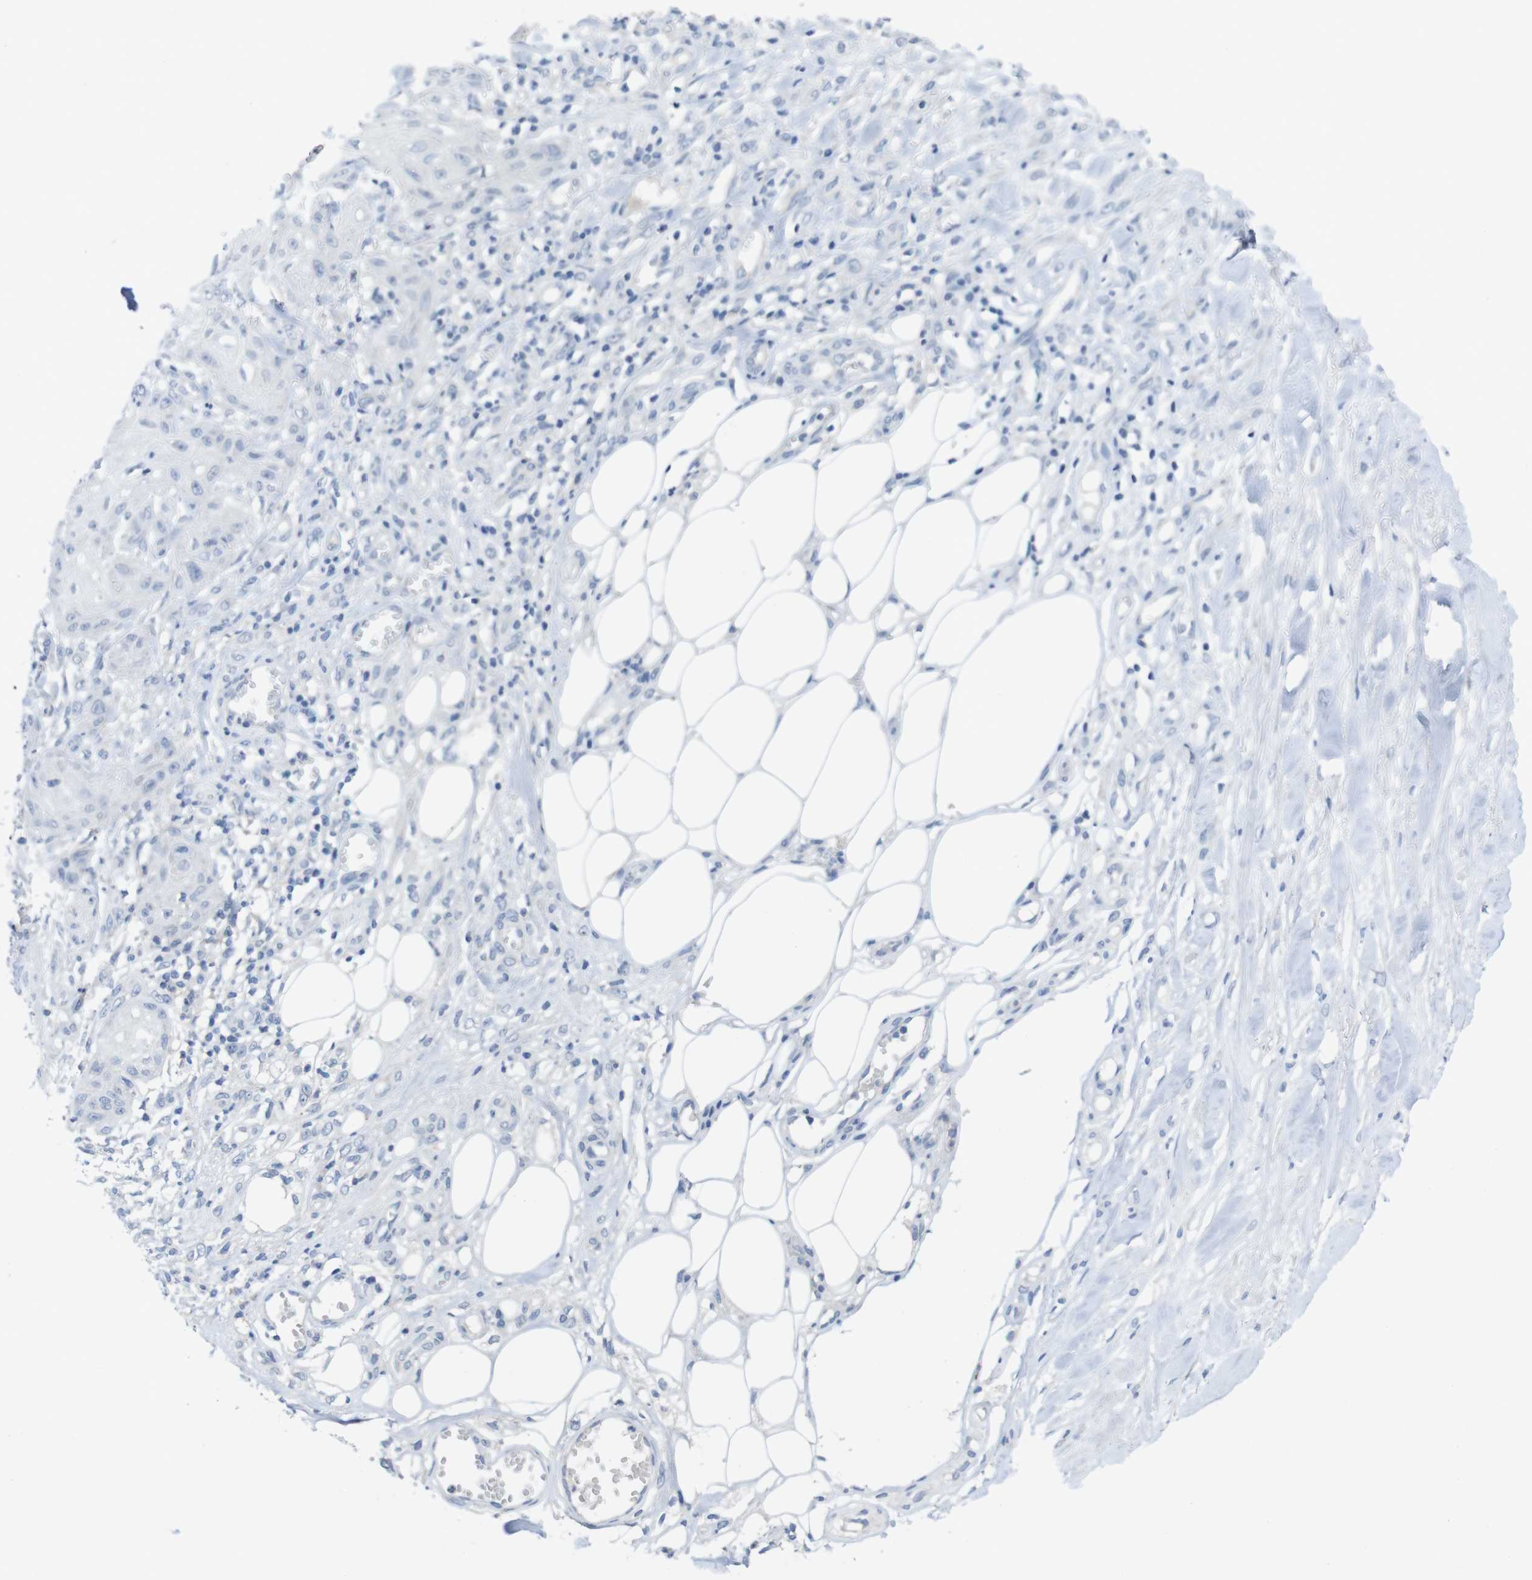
{"staining": {"intensity": "negative", "quantity": "none", "location": "none"}, "tissue": "skin cancer", "cell_type": "Tumor cells", "image_type": "cancer", "snomed": [{"axis": "morphology", "description": "Squamous cell carcinoma, NOS"}, {"axis": "topography", "description": "Skin"}], "caption": "Skin cancer (squamous cell carcinoma) stained for a protein using IHC shows no staining tumor cells.", "gene": "SLAMF7", "patient": {"sex": "male", "age": 74}}